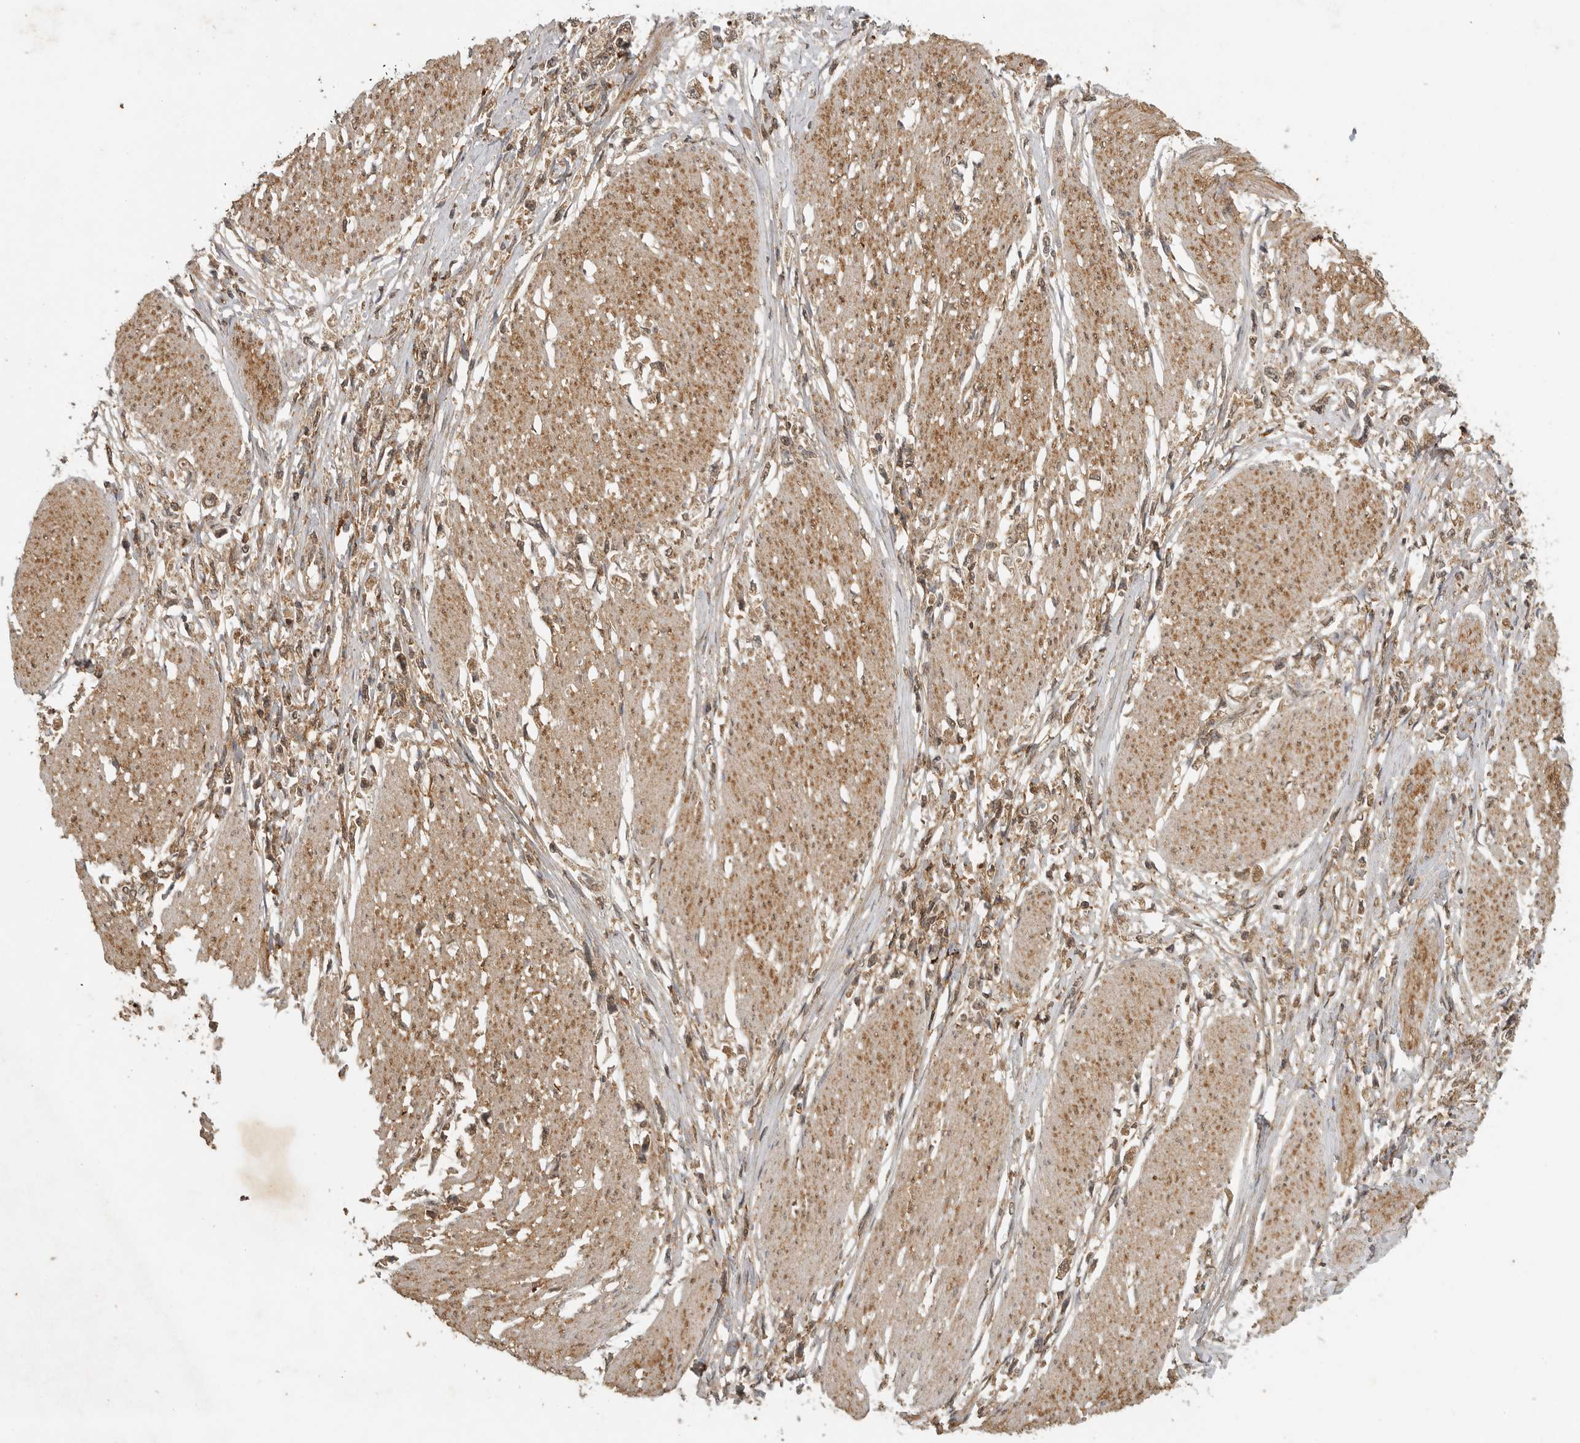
{"staining": {"intensity": "moderate", "quantity": "25%-75%", "location": "cytoplasmic/membranous"}, "tissue": "stomach cancer", "cell_type": "Tumor cells", "image_type": "cancer", "snomed": [{"axis": "morphology", "description": "Adenocarcinoma, NOS"}, {"axis": "topography", "description": "Stomach"}], "caption": "Protein staining by IHC demonstrates moderate cytoplasmic/membranous positivity in approximately 25%-75% of tumor cells in stomach adenocarcinoma.", "gene": "ICOSLG", "patient": {"sex": "female", "age": 59}}